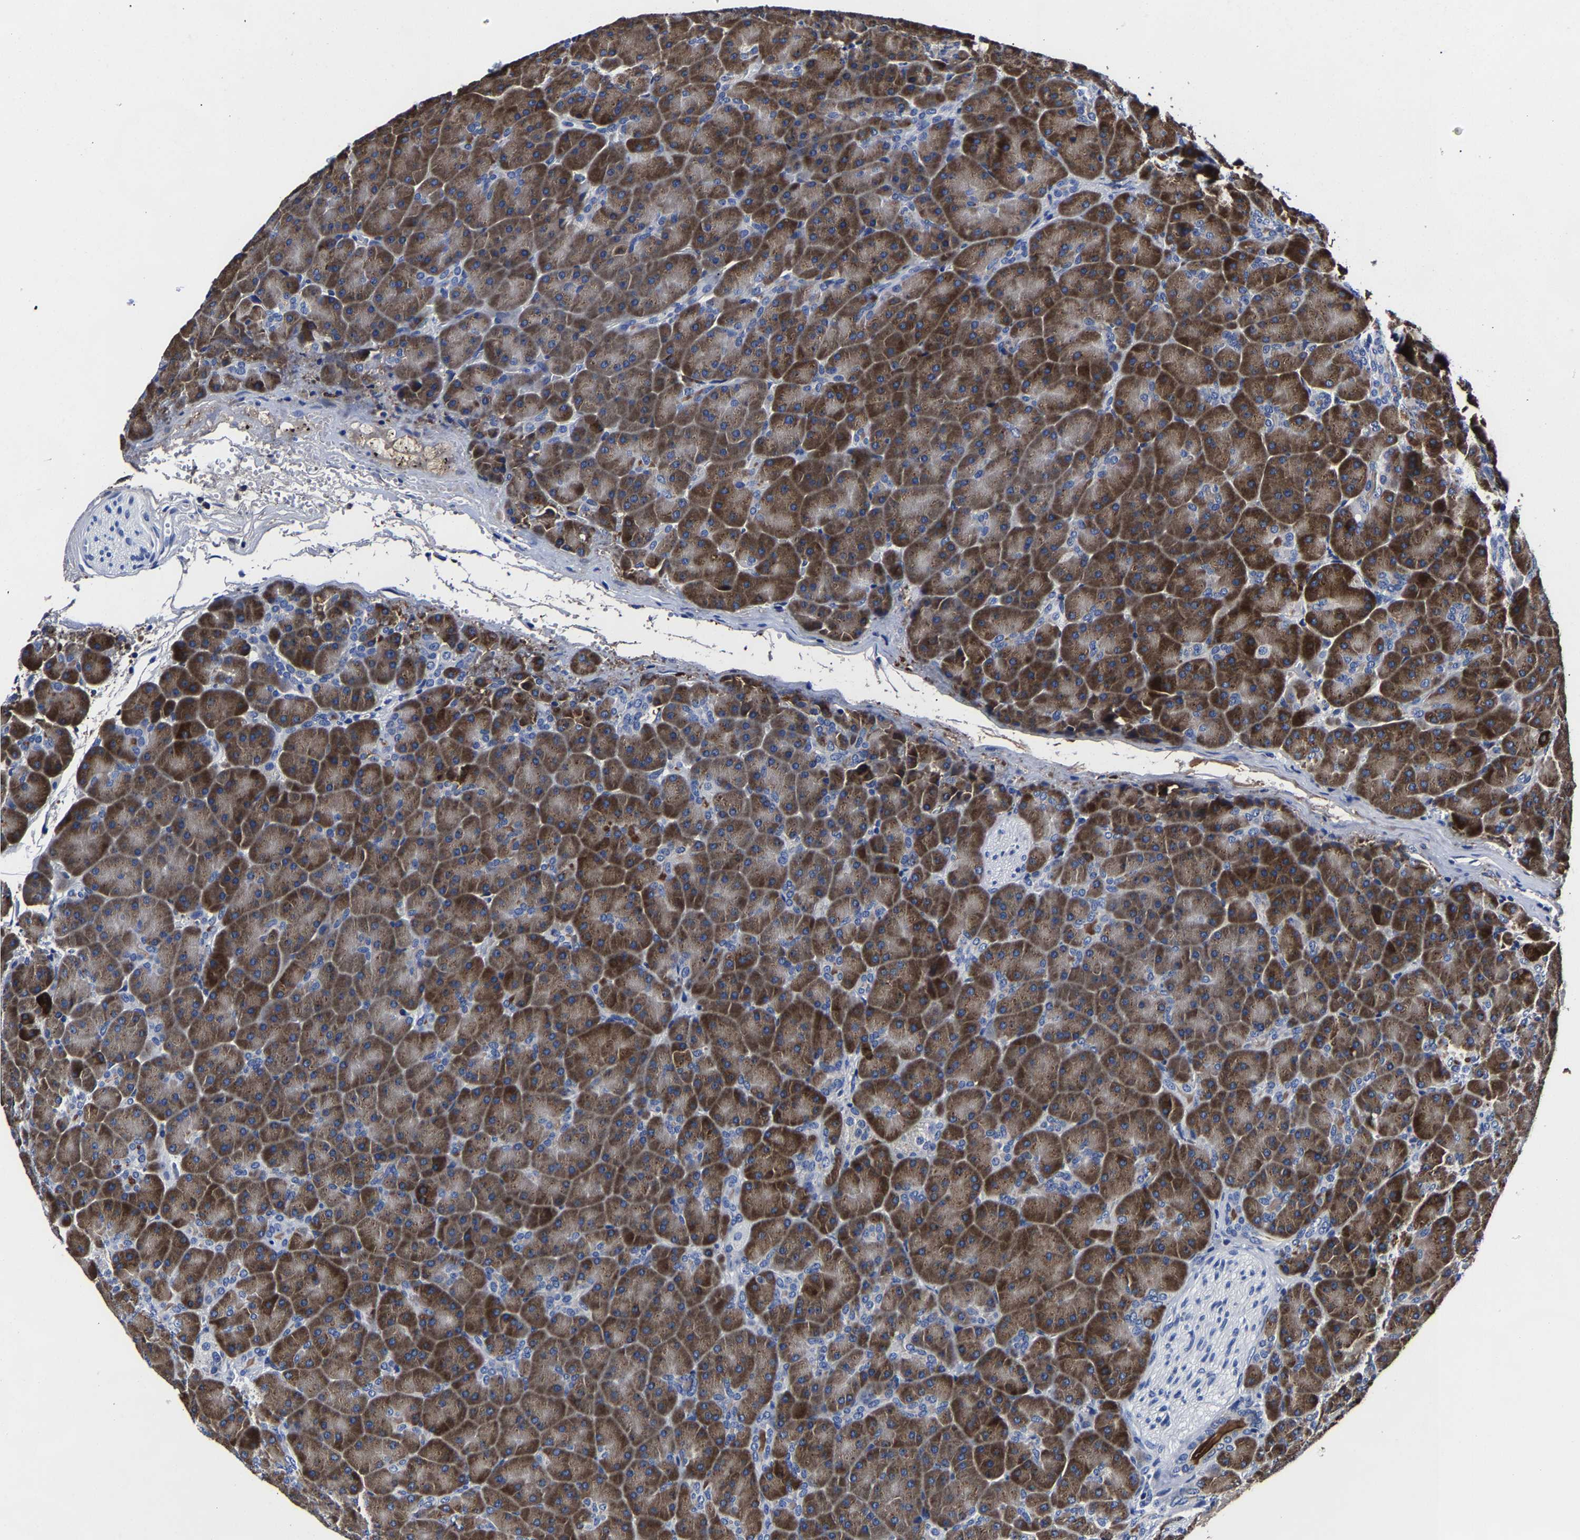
{"staining": {"intensity": "strong", "quantity": ">75%", "location": "cytoplasmic/membranous"}, "tissue": "pancreas", "cell_type": "Exocrine glandular cells", "image_type": "normal", "snomed": [{"axis": "morphology", "description": "Normal tissue, NOS"}, {"axis": "topography", "description": "Pancreas"}], "caption": "Protein analysis of unremarkable pancreas exhibits strong cytoplasmic/membranous positivity in about >75% of exocrine glandular cells.", "gene": "CPA2", "patient": {"sex": "male", "age": 66}}